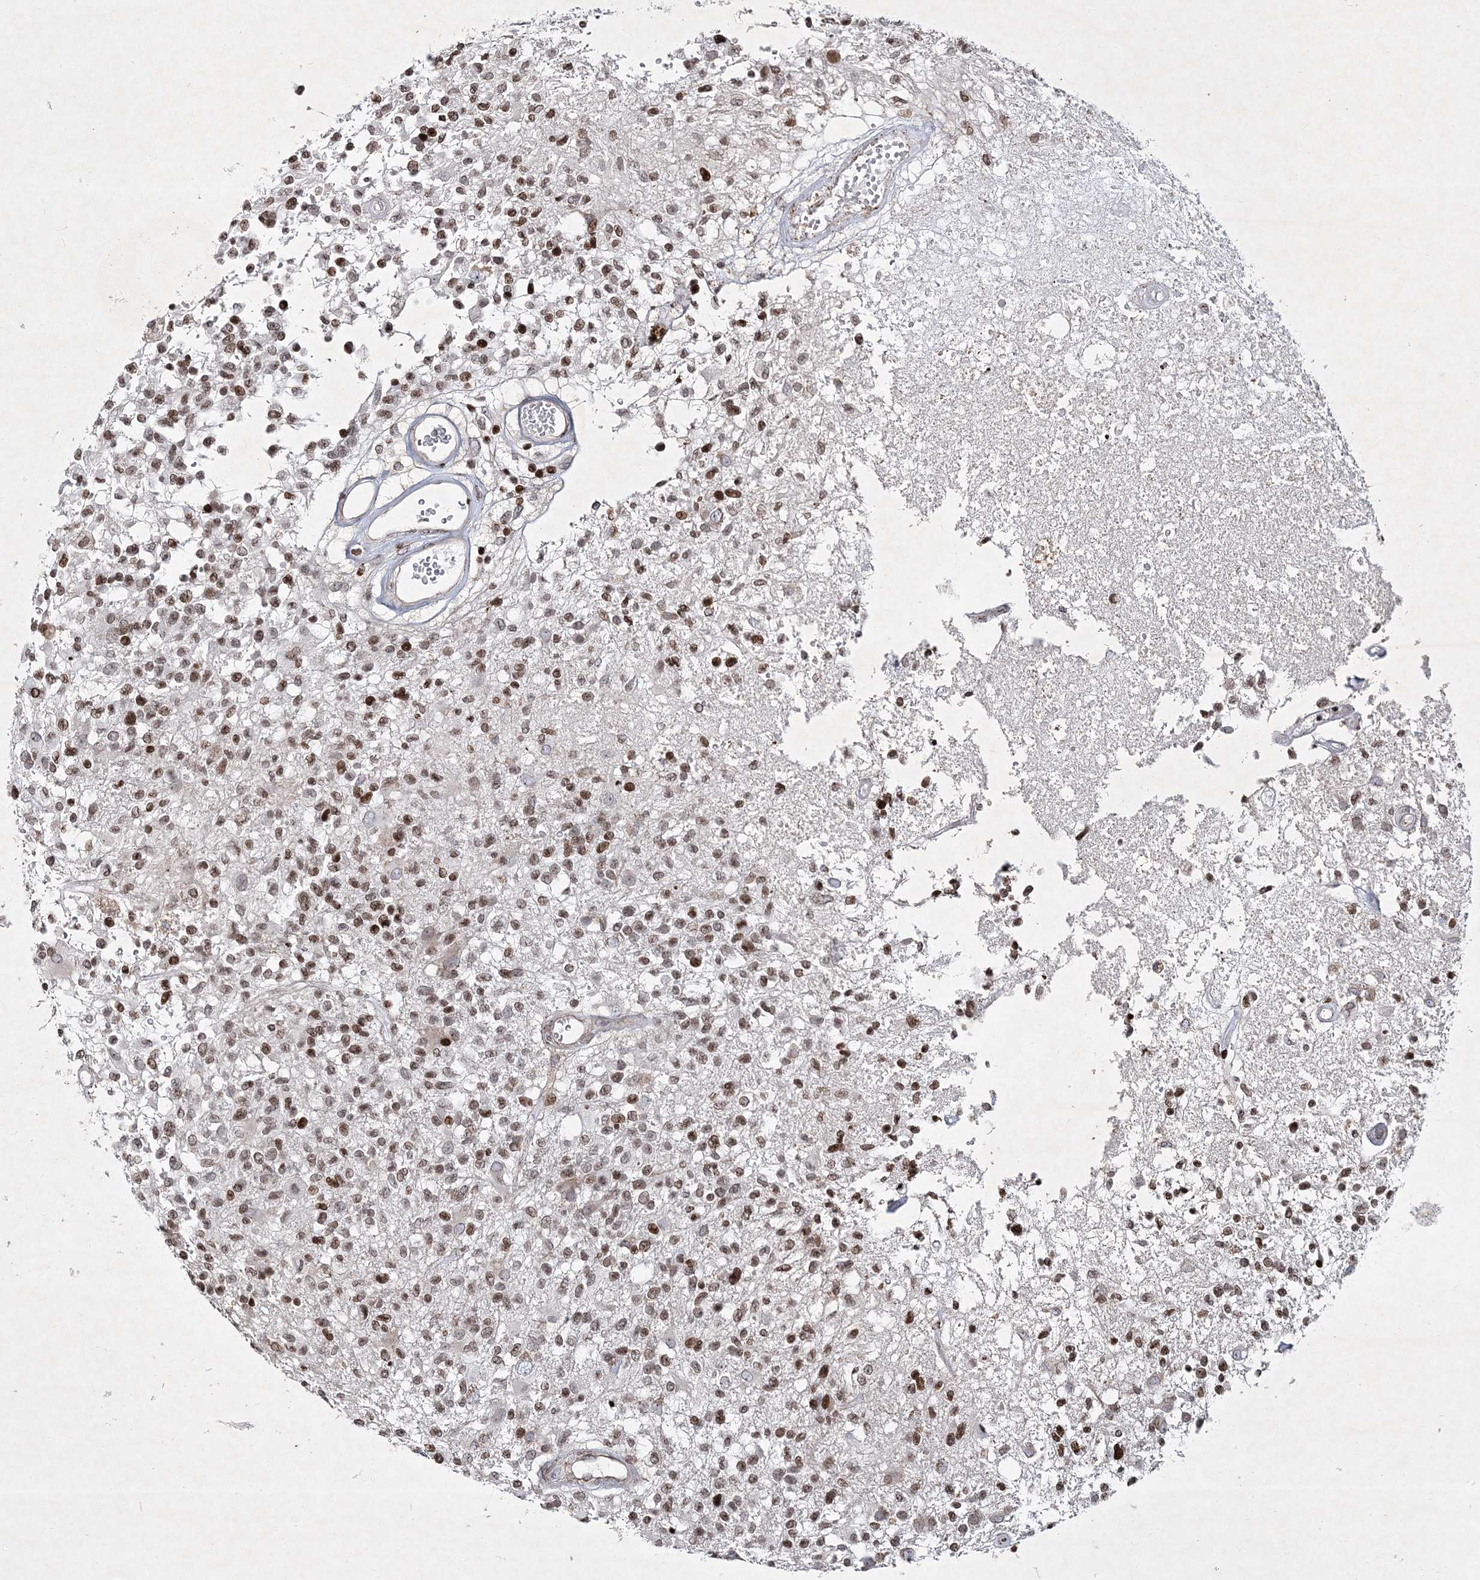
{"staining": {"intensity": "moderate", "quantity": ">75%", "location": "nuclear"}, "tissue": "glioma", "cell_type": "Tumor cells", "image_type": "cancer", "snomed": [{"axis": "morphology", "description": "Glioma, malignant, High grade"}, {"axis": "morphology", "description": "Glioblastoma, NOS"}, {"axis": "topography", "description": "Brain"}], "caption": "Immunohistochemical staining of human glioblastoma demonstrates moderate nuclear protein staining in about >75% of tumor cells.", "gene": "SMIM29", "patient": {"sex": "male", "age": 60}}